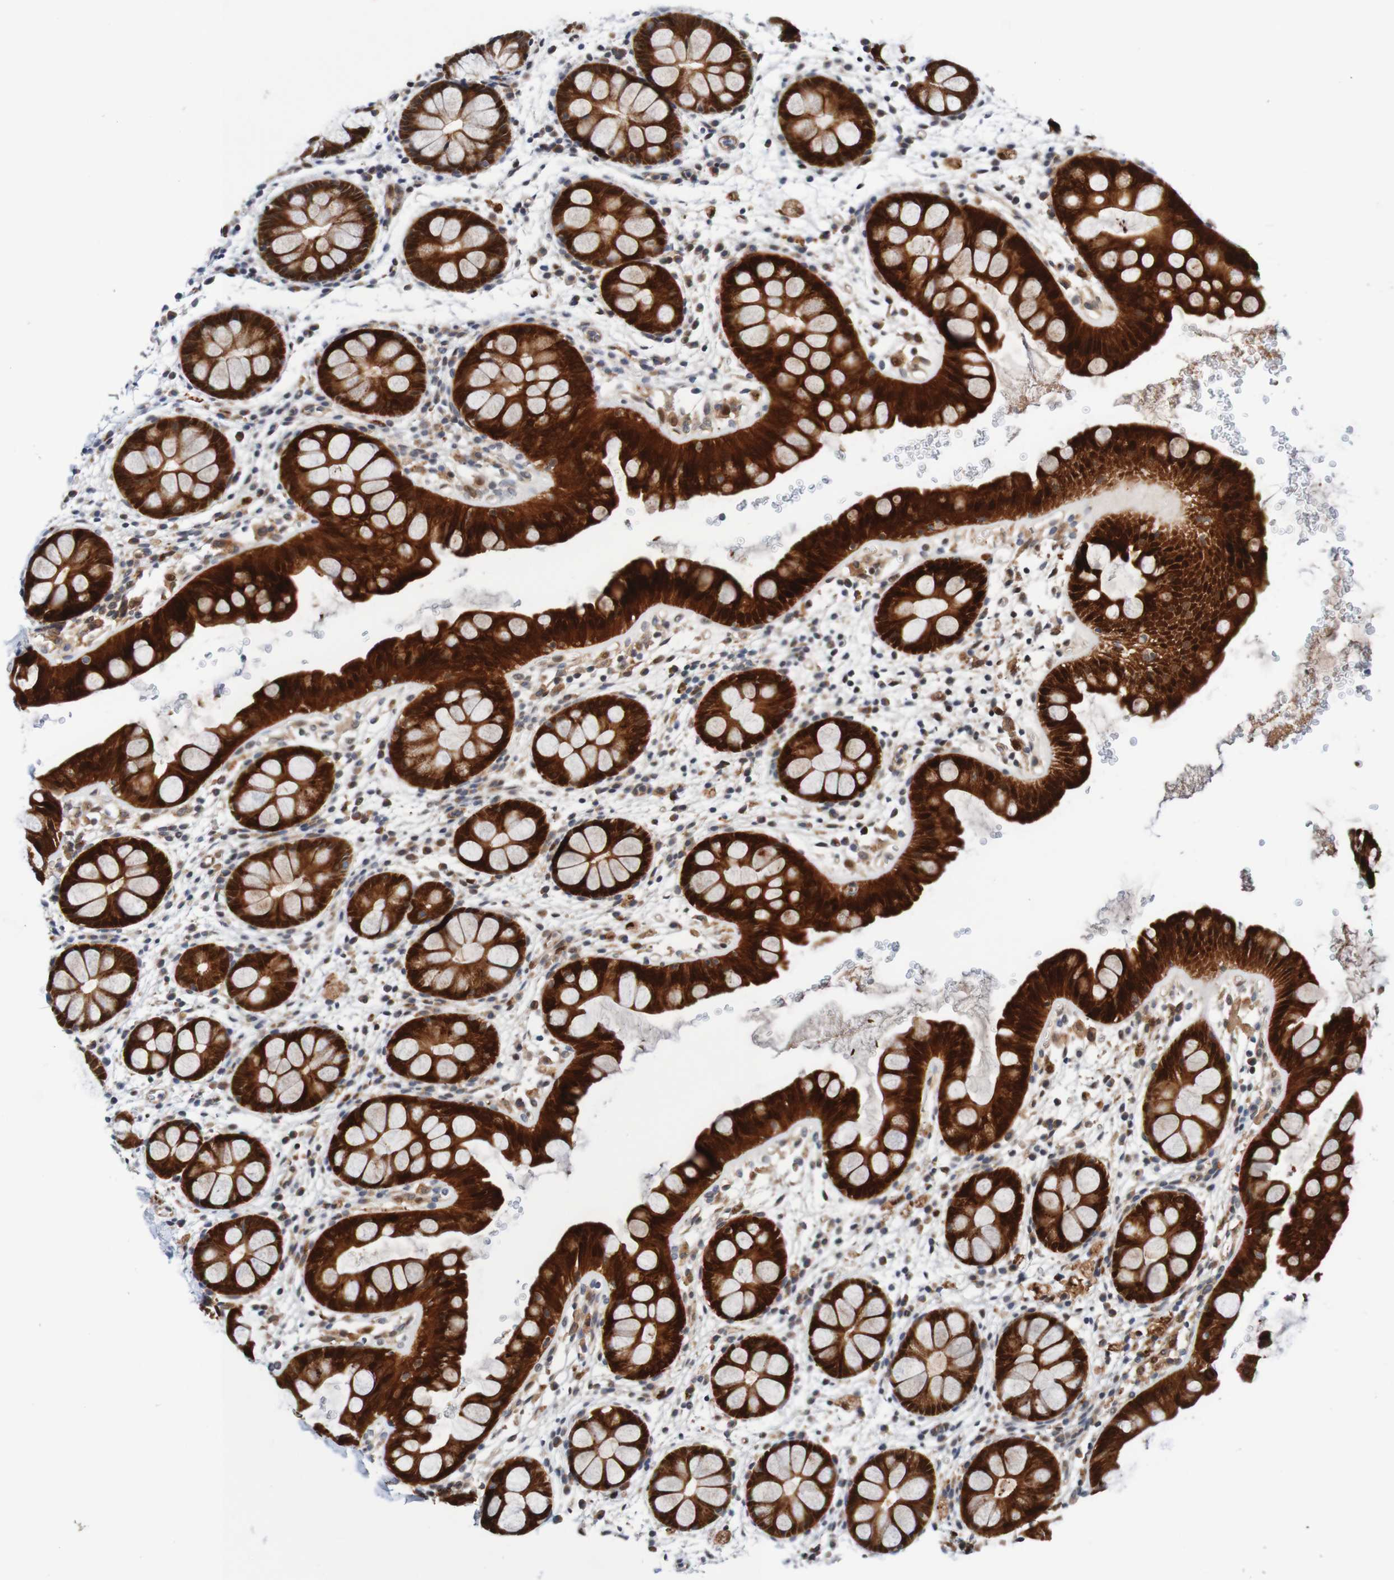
{"staining": {"intensity": "strong", "quantity": ">75%", "location": "cytoplasmic/membranous"}, "tissue": "rectum", "cell_type": "Glandular cells", "image_type": "normal", "snomed": [{"axis": "morphology", "description": "Normal tissue, NOS"}, {"axis": "topography", "description": "Rectum"}], "caption": "Strong cytoplasmic/membranous expression is seen in approximately >75% of glandular cells in normal rectum.", "gene": "CPED1", "patient": {"sex": "female", "age": 24}}